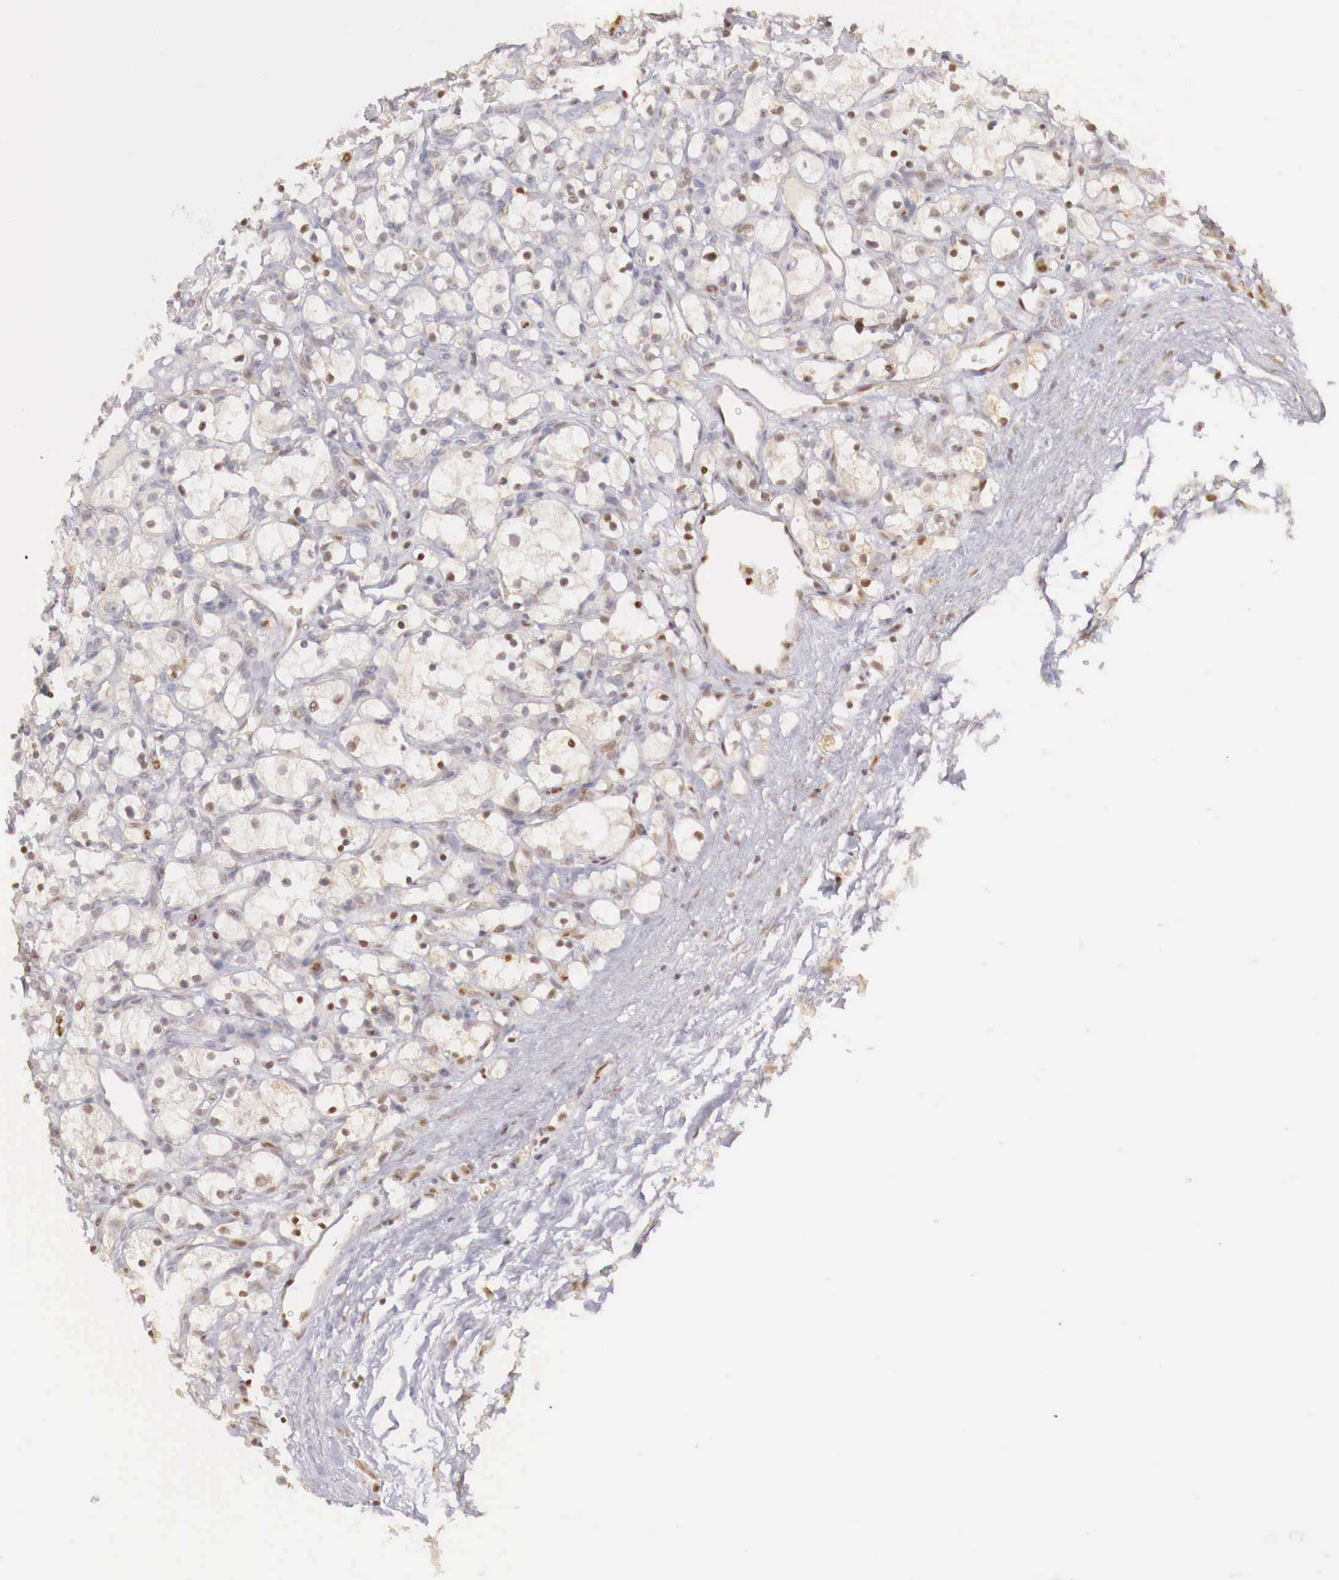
{"staining": {"intensity": "weak", "quantity": ">75%", "location": "cytoplasmic/membranous,nuclear"}, "tissue": "renal cancer", "cell_type": "Tumor cells", "image_type": "cancer", "snomed": [{"axis": "morphology", "description": "Adenocarcinoma, NOS"}, {"axis": "topography", "description": "Kidney"}], "caption": "Weak cytoplasmic/membranous and nuclear positivity is identified in about >75% of tumor cells in adenocarcinoma (renal). (brown staining indicates protein expression, while blue staining denotes nuclei).", "gene": "TBC1D9", "patient": {"sex": "female", "age": 83}}